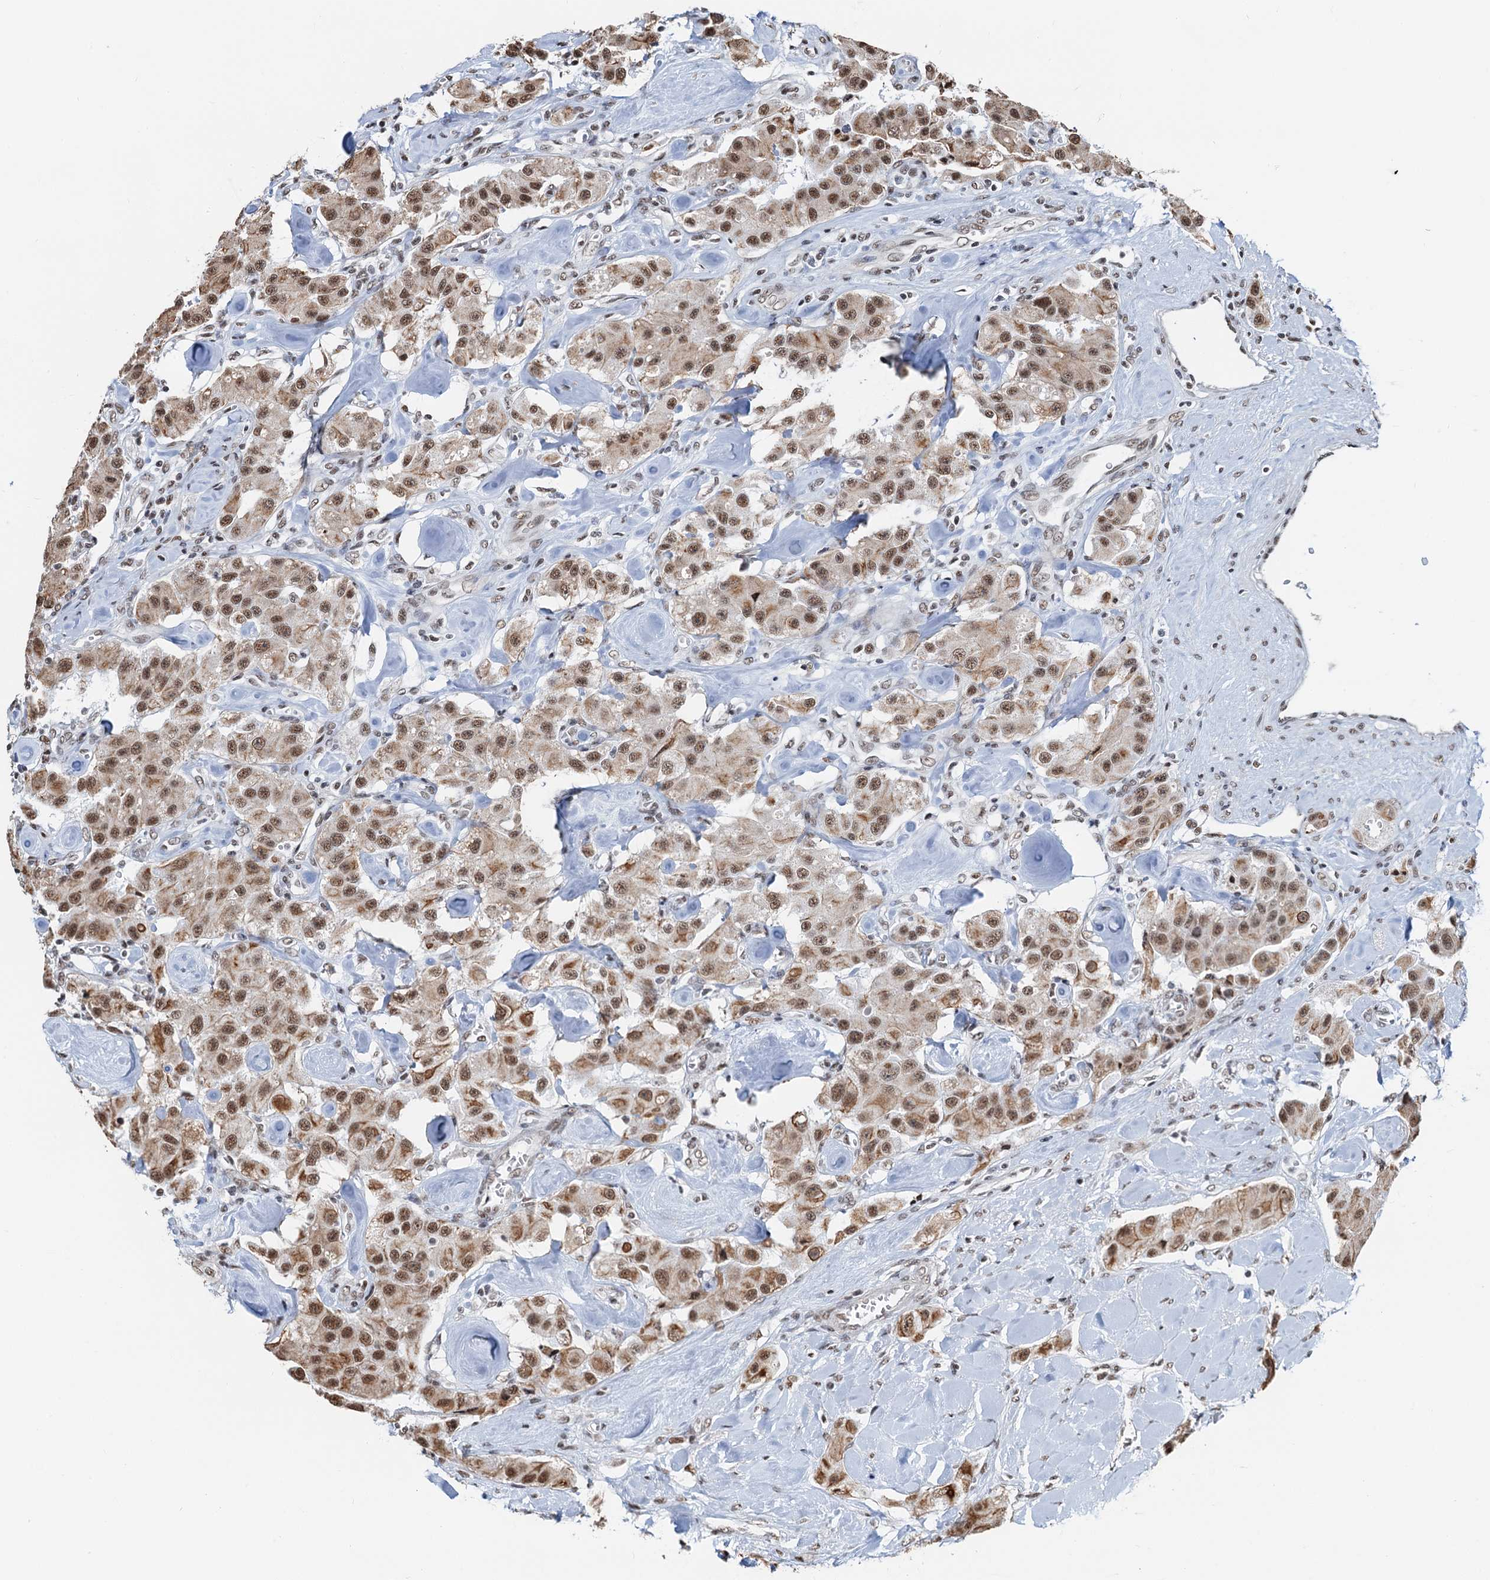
{"staining": {"intensity": "moderate", "quantity": ">75%", "location": "nuclear"}, "tissue": "carcinoid", "cell_type": "Tumor cells", "image_type": "cancer", "snomed": [{"axis": "morphology", "description": "Carcinoid, malignant, NOS"}, {"axis": "topography", "description": "Pancreas"}], "caption": "Malignant carcinoid stained with IHC reveals moderate nuclear expression in about >75% of tumor cells. The staining was performed using DAB (3,3'-diaminobenzidine), with brown indicating positive protein expression. Nuclei are stained blue with hematoxylin.", "gene": "ZNF609", "patient": {"sex": "male", "age": 41}}